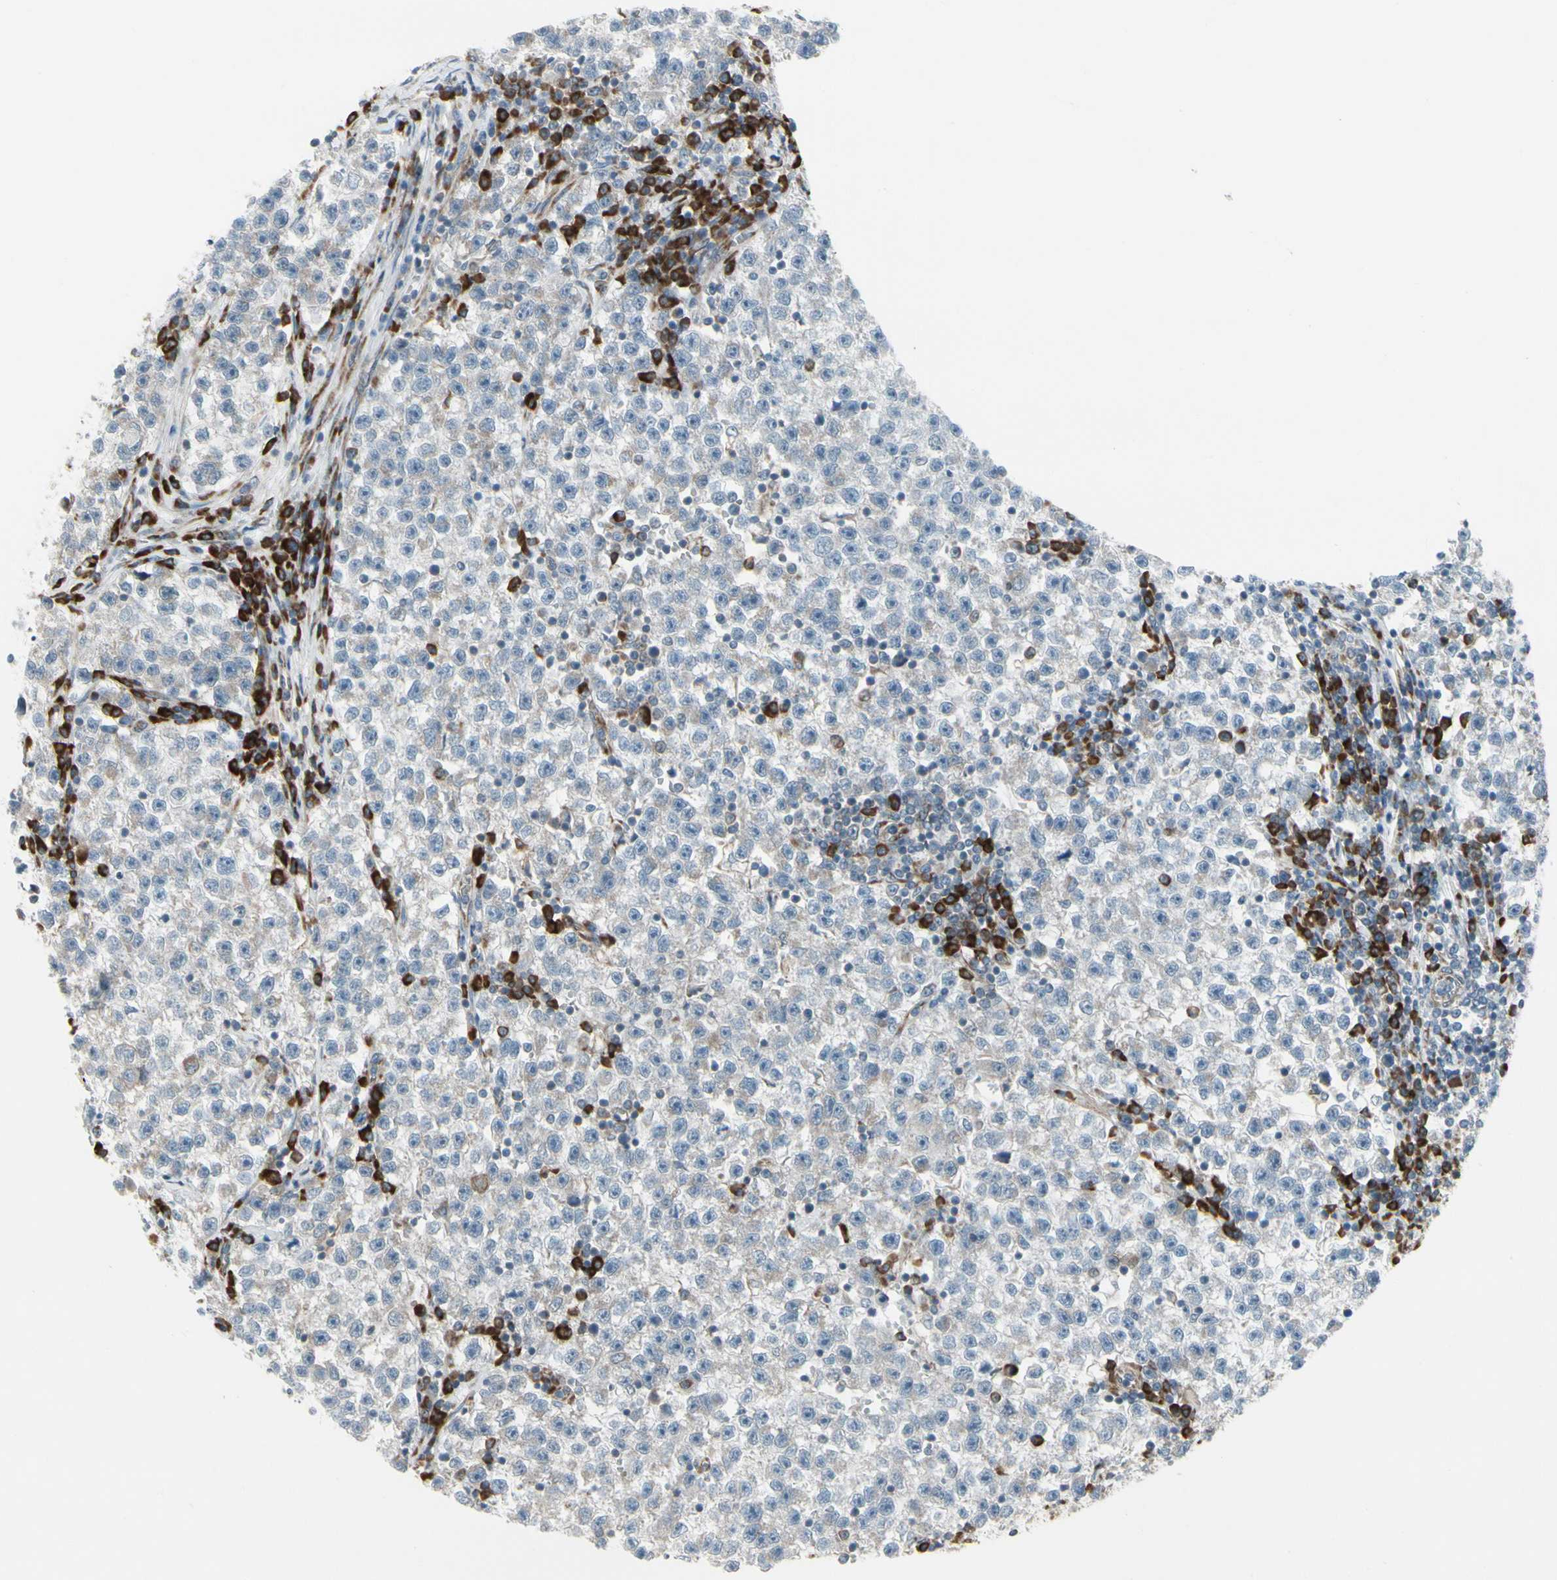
{"staining": {"intensity": "weak", "quantity": "<25%", "location": "cytoplasmic/membranous"}, "tissue": "testis cancer", "cell_type": "Tumor cells", "image_type": "cancer", "snomed": [{"axis": "morphology", "description": "Seminoma, NOS"}, {"axis": "topography", "description": "Testis"}], "caption": "Immunohistochemical staining of human testis seminoma demonstrates no significant expression in tumor cells.", "gene": "FNDC3A", "patient": {"sex": "male", "age": 22}}